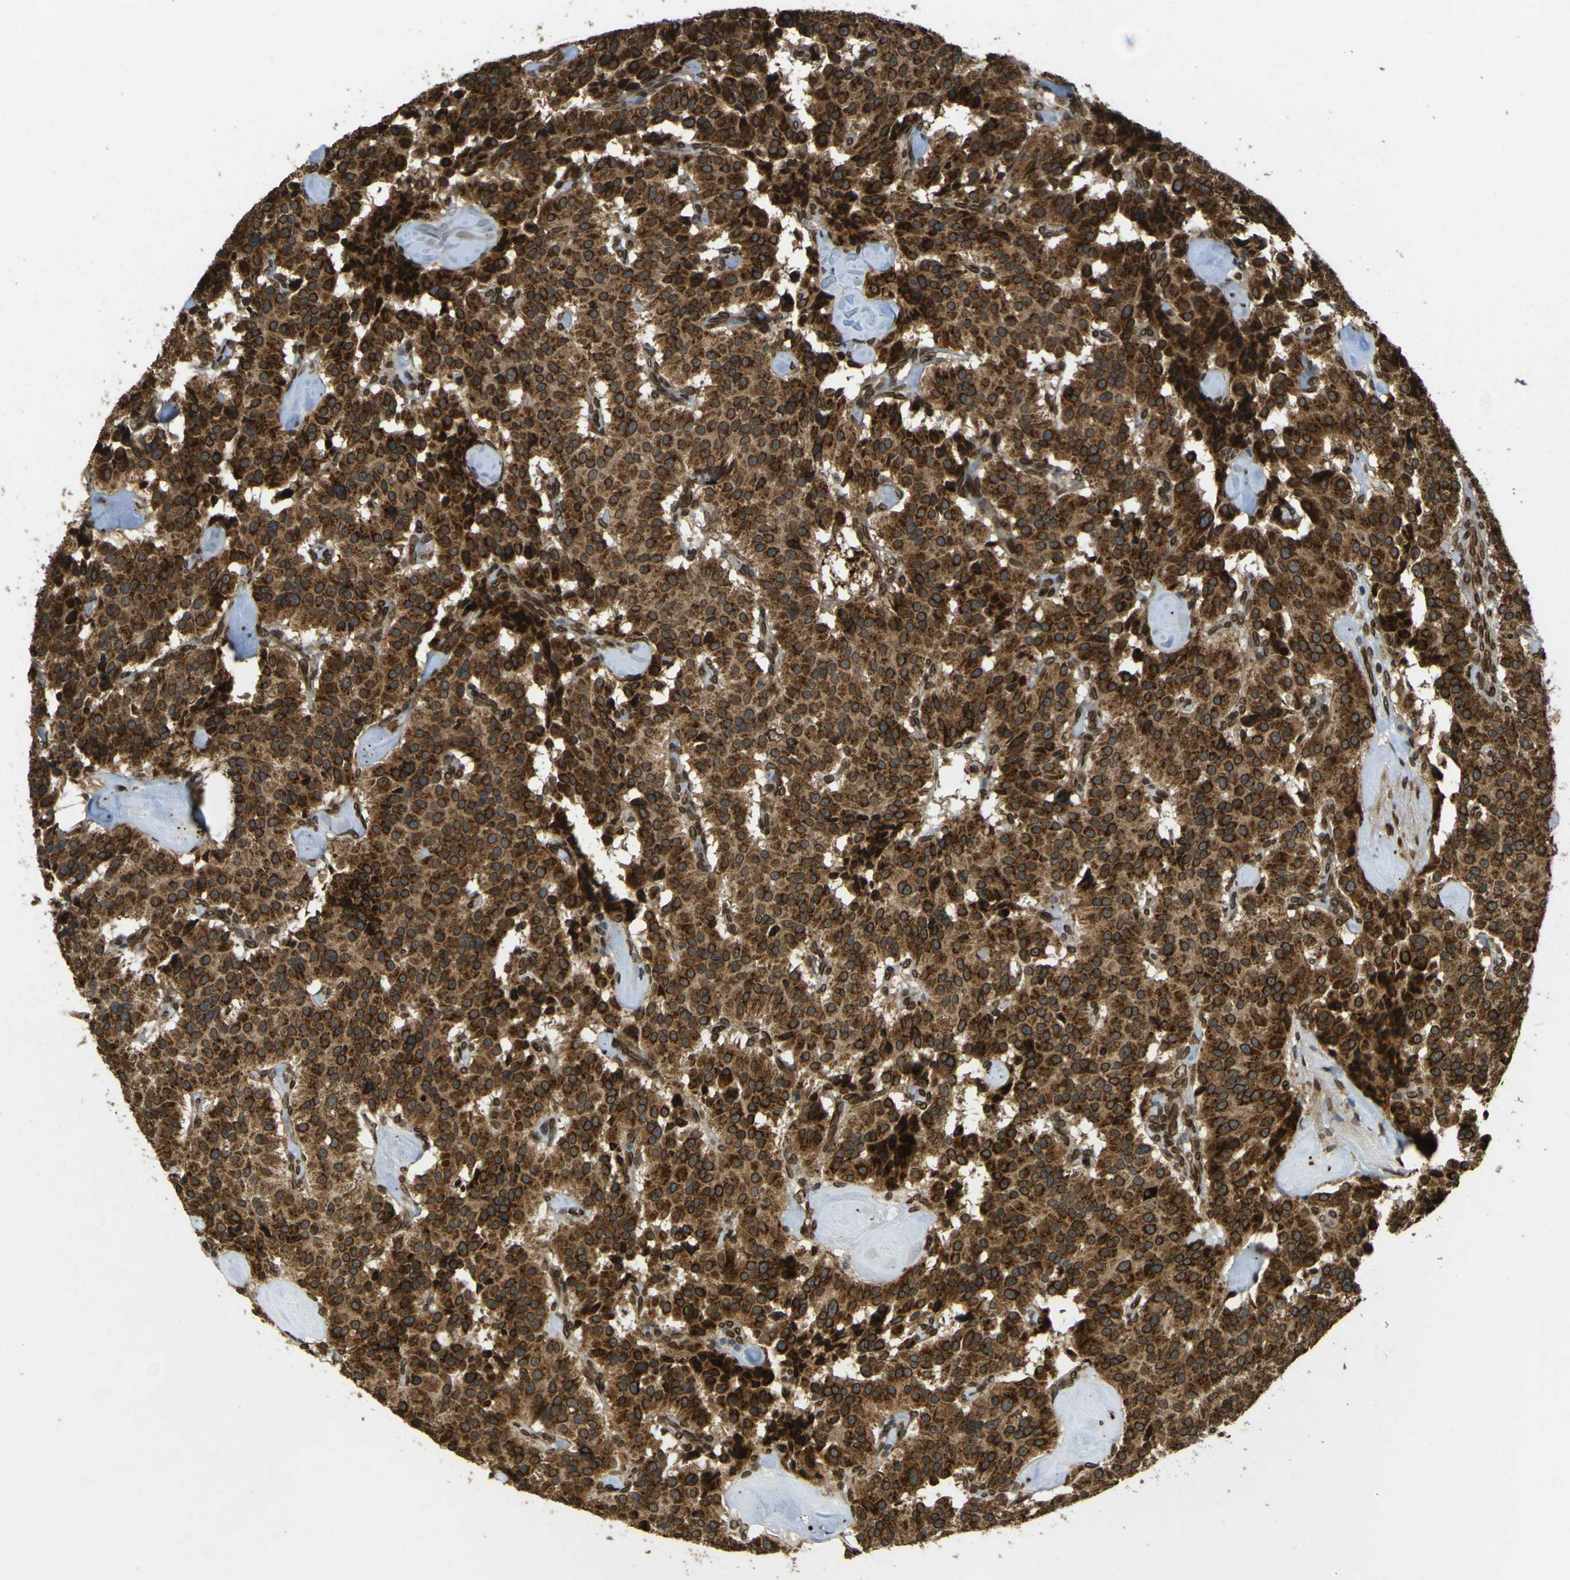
{"staining": {"intensity": "strong", "quantity": ">75%", "location": "cytoplasmic/membranous,nuclear"}, "tissue": "carcinoid", "cell_type": "Tumor cells", "image_type": "cancer", "snomed": [{"axis": "morphology", "description": "Carcinoid, malignant, NOS"}, {"axis": "topography", "description": "Lung"}], "caption": "Protein staining displays strong cytoplasmic/membranous and nuclear positivity in approximately >75% of tumor cells in carcinoid. (DAB IHC, brown staining for protein, blue staining for nuclei).", "gene": "GALNT1", "patient": {"sex": "male", "age": 30}}